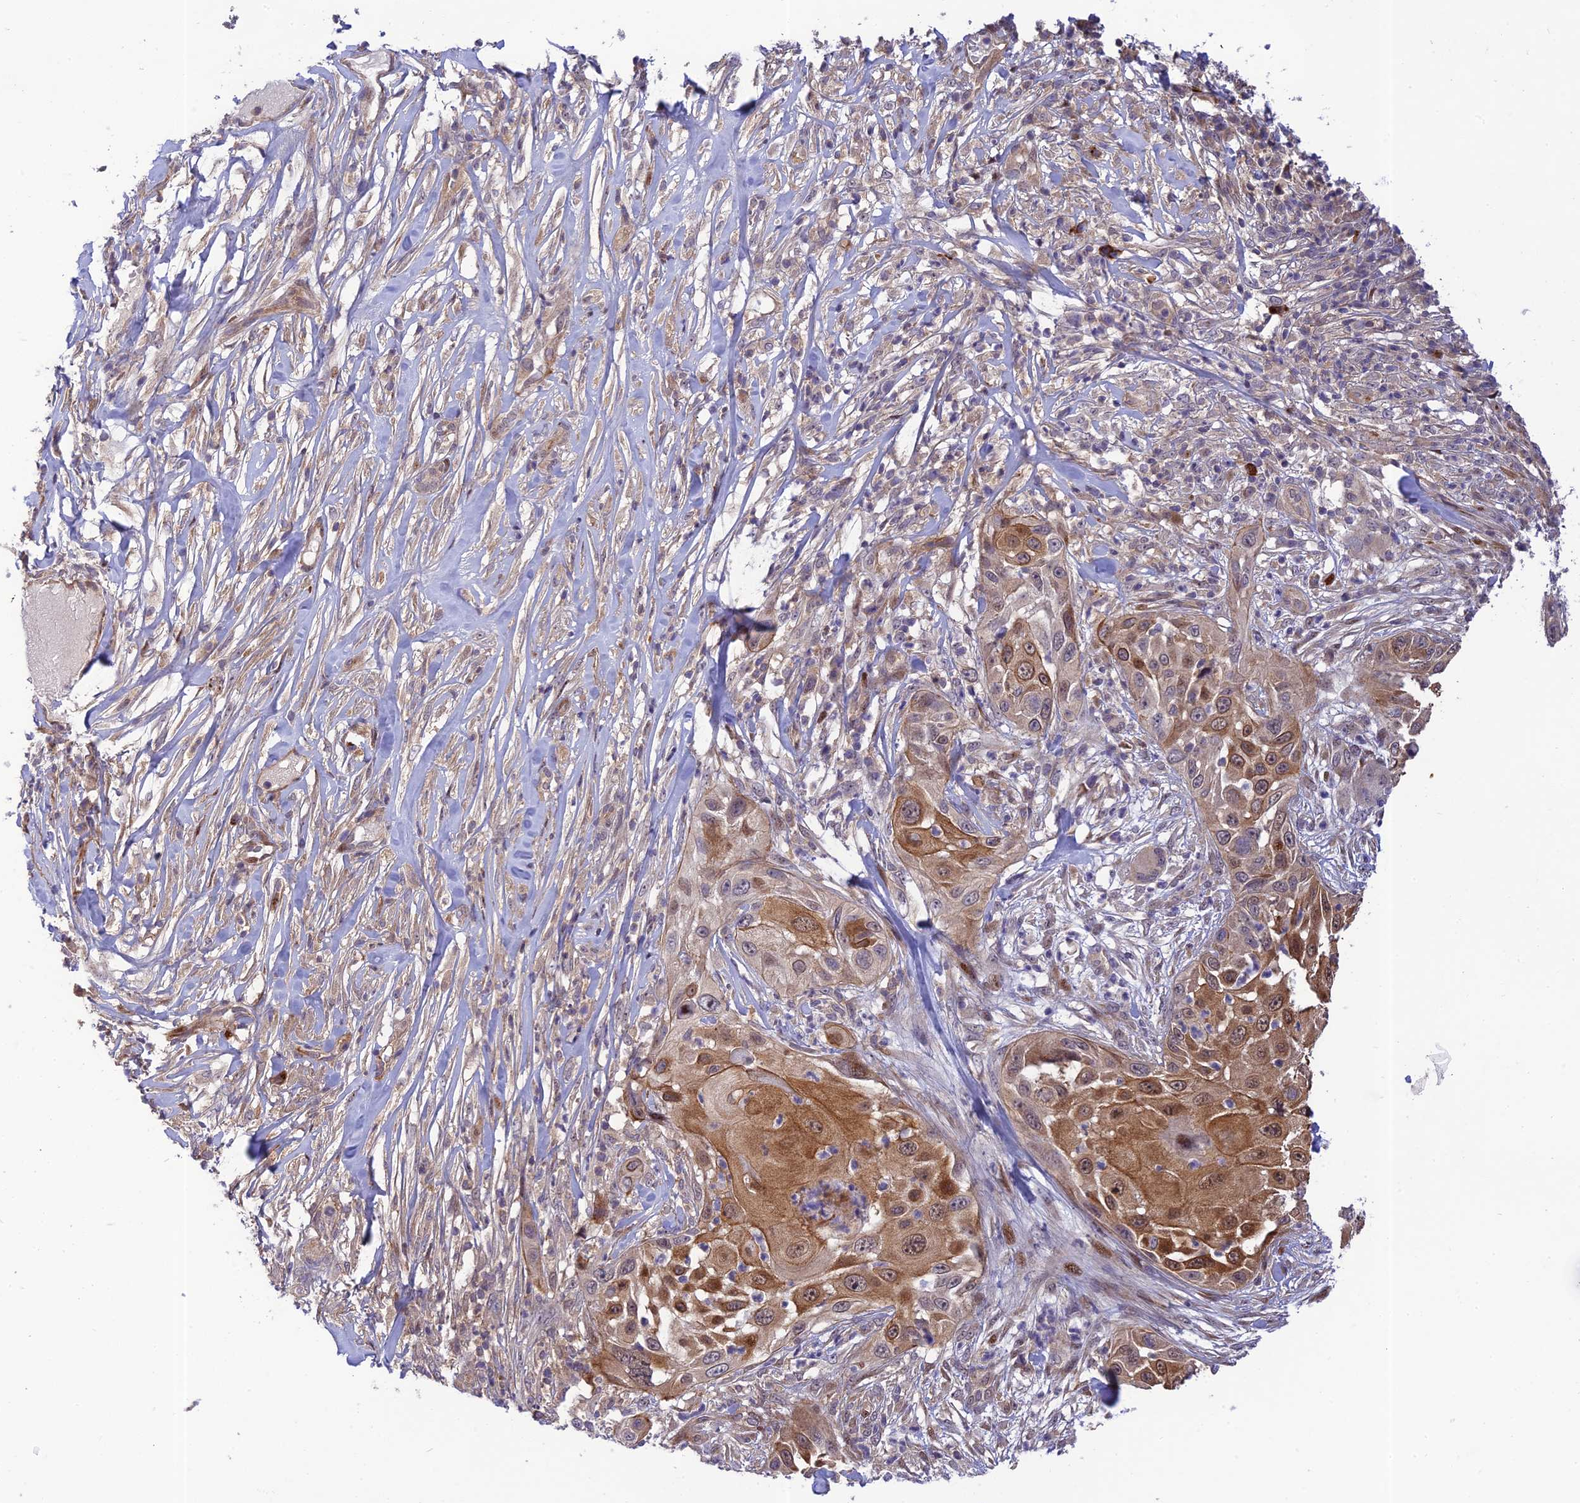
{"staining": {"intensity": "moderate", "quantity": ">75%", "location": "cytoplasmic/membranous,nuclear"}, "tissue": "skin cancer", "cell_type": "Tumor cells", "image_type": "cancer", "snomed": [{"axis": "morphology", "description": "Squamous cell carcinoma, NOS"}, {"axis": "topography", "description": "Skin"}], "caption": "IHC of squamous cell carcinoma (skin) displays medium levels of moderate cytoplasmic/membranous and nuclear positivity in about >75% of tumor cells.", "gene": "ZNF584", "patient": {"sex": "female", "age": 44}}